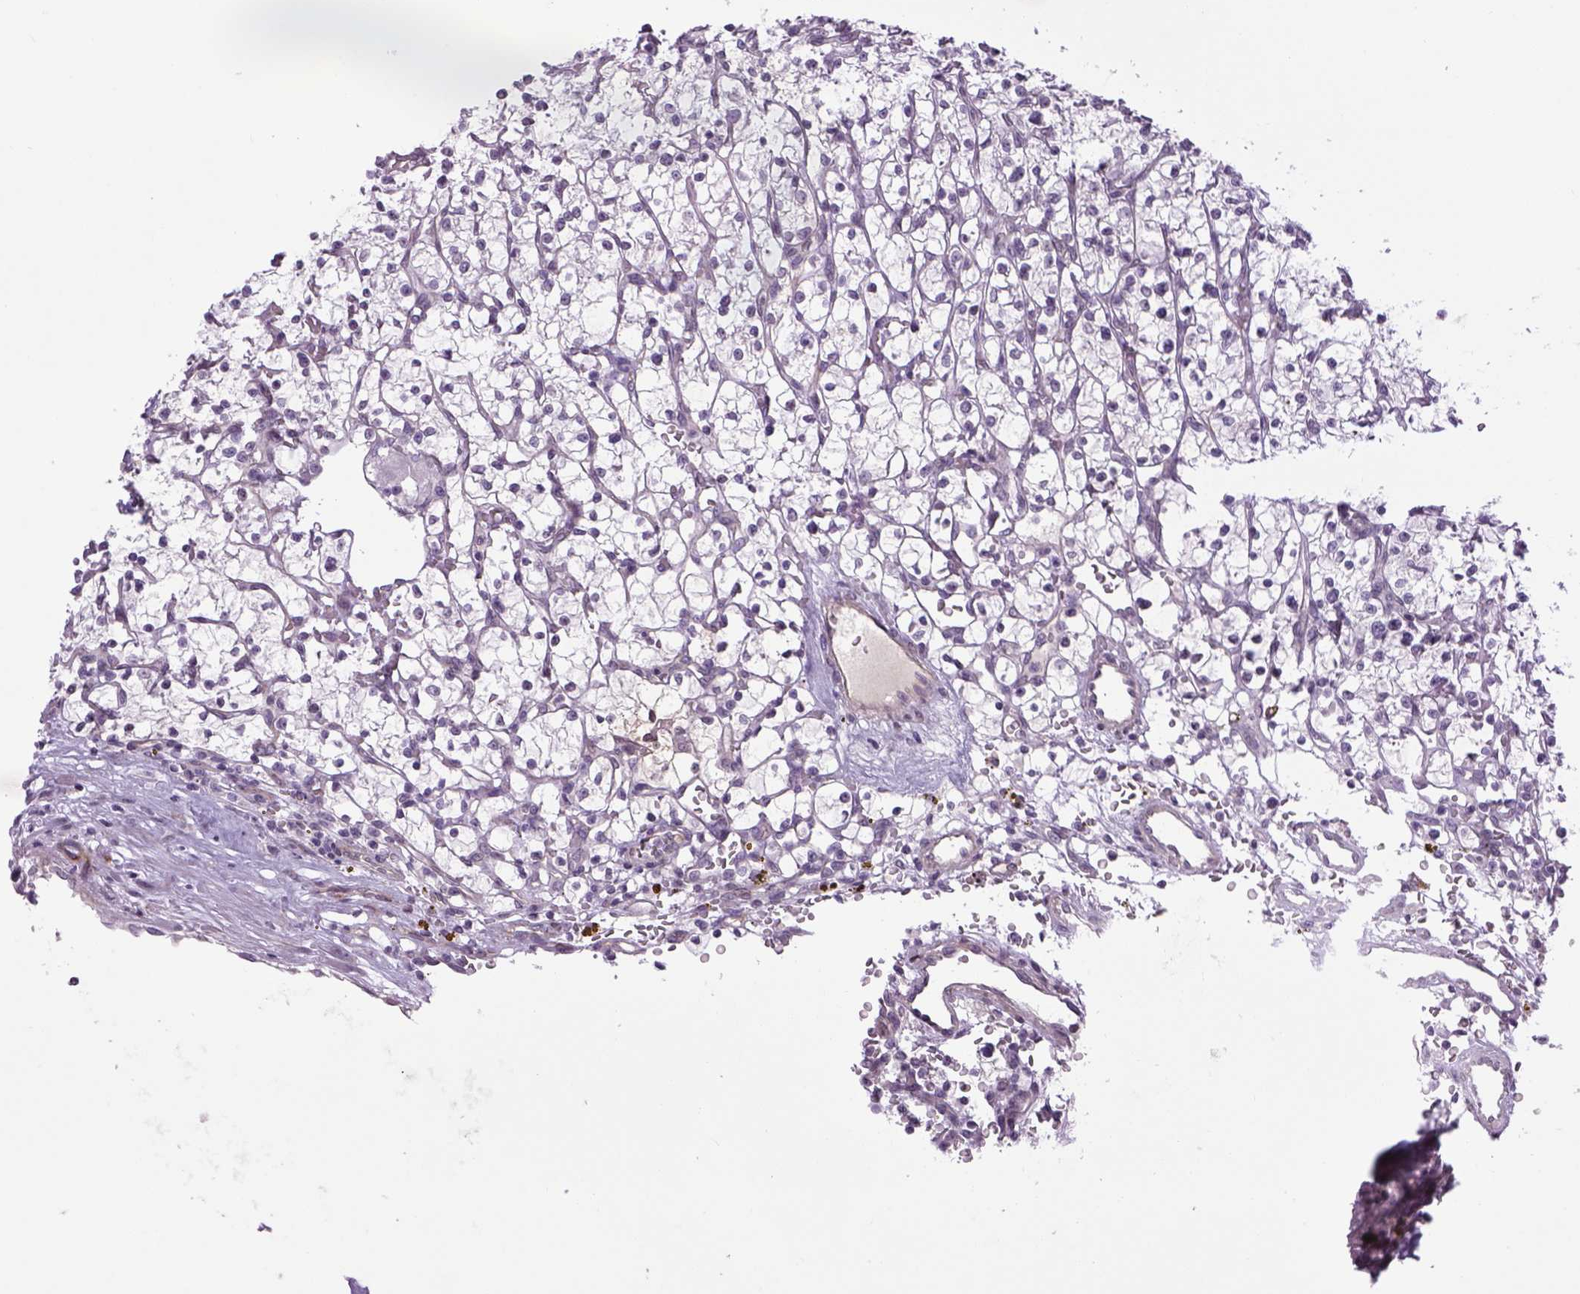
{"staining": {"intensity": "negative", "quantity": "none", "location": "none"}, "tissue": "renal cancer", "cell_type": "Tumor cells", "image_type": "cancer", "snomed": [{"axis": "morphology", "description": "Adenocarcinoma, NOS"}, {"axis": "topography", "description": "Kidney"}], "caption": "DAB (3,3'-diaminobenzidine) immunohistochemical staining of human renal cancer exhibits no significant positivity in tumor cells. (DAB IHC visualized using brightfield microscopy, high magnification).", "gene": "PRRT1", "patient": {"sex": "female", "age": 64}}